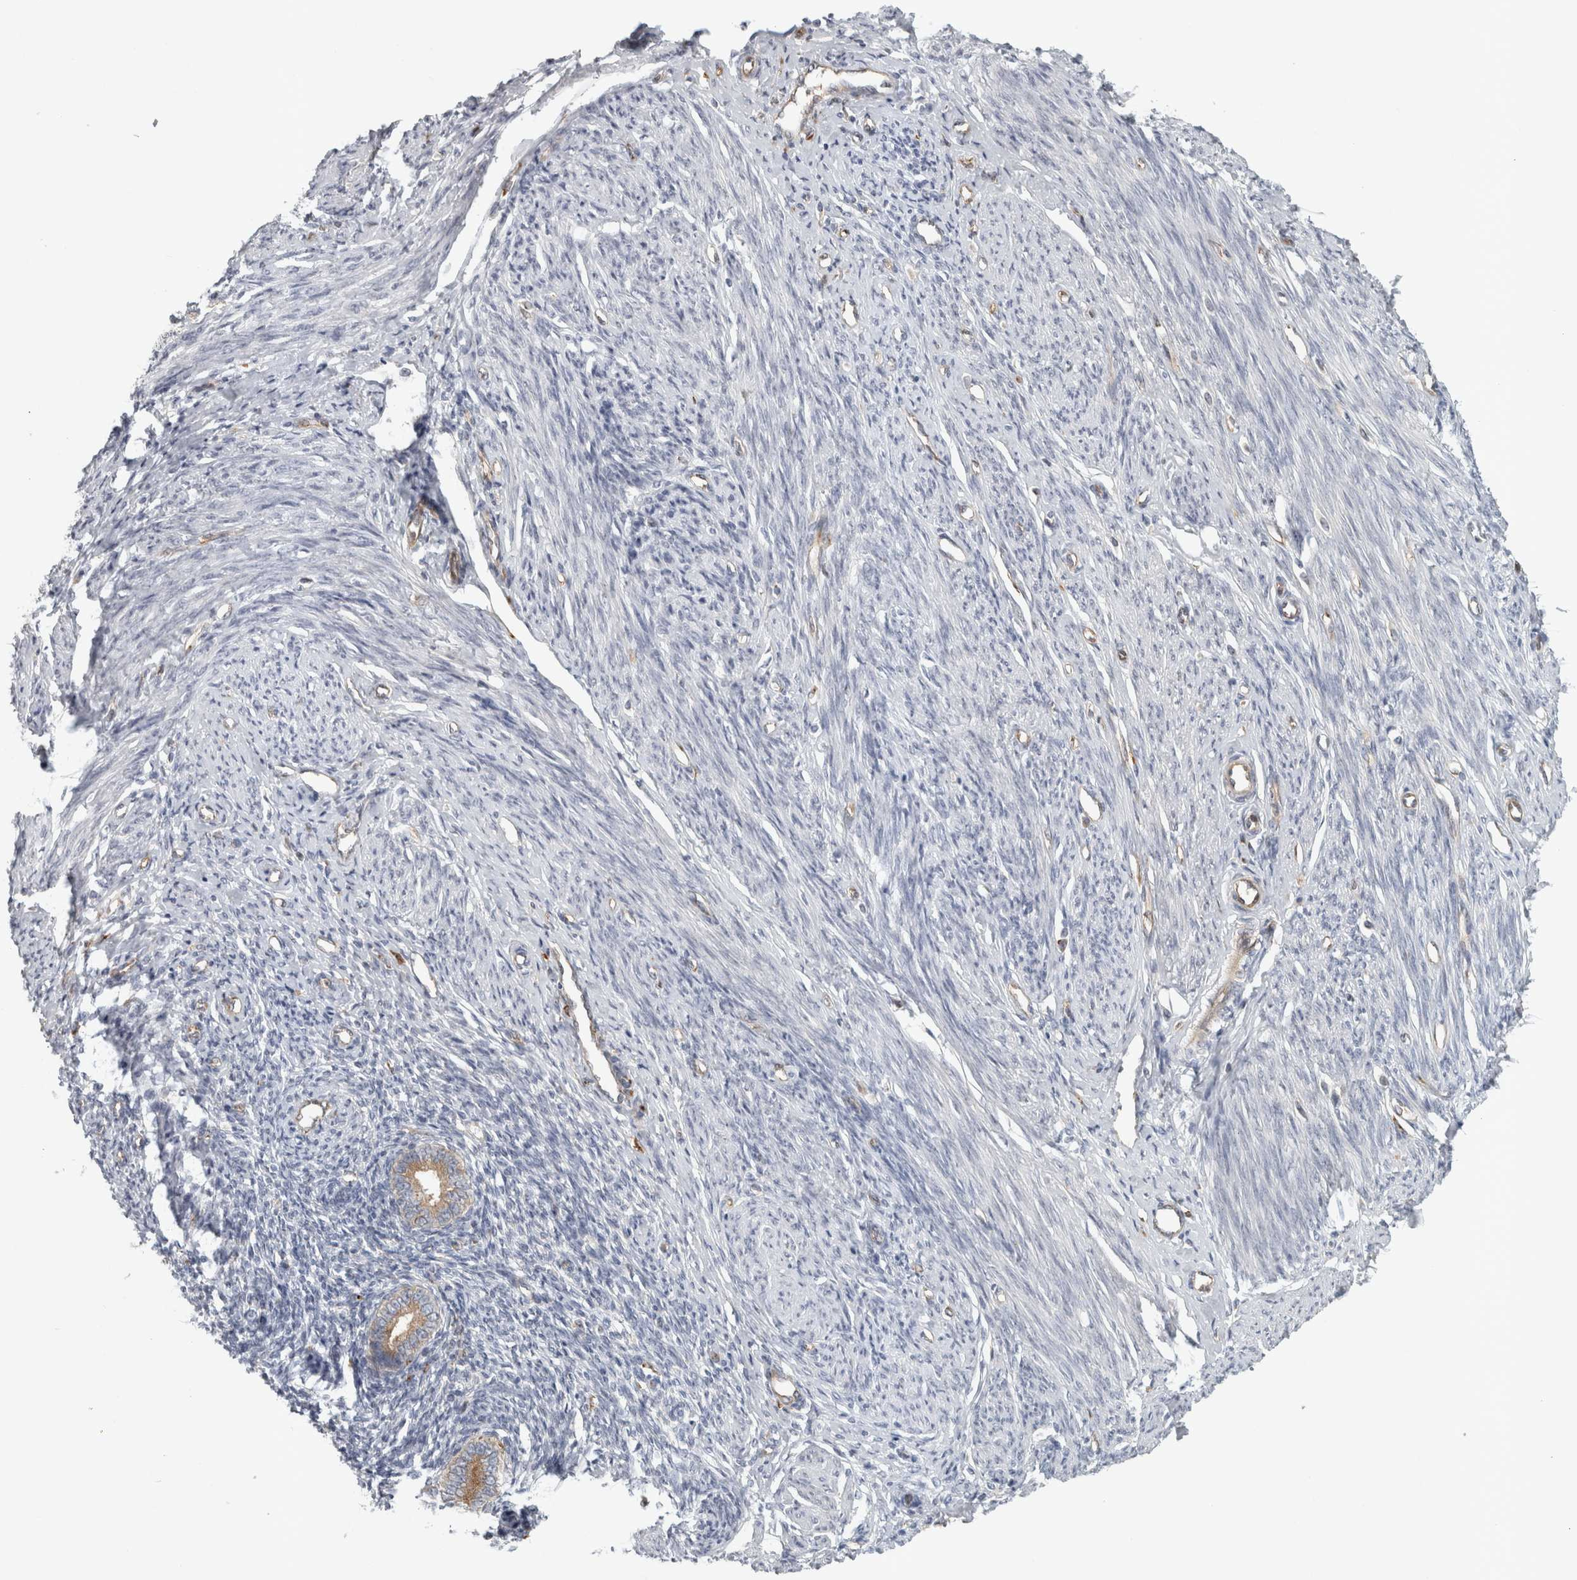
{"staining": {"intensity": "weak", "quantity": "<25%", "location": "cytoplasmic/membranous"}, "tissue": "endometrium", "cell_type": "Cells in endometrial stroma", "image_type": "normal", "snomed": [{"axis": "morphology", "description": "Normal tissue, NOS"}, {"axis": "topography", "description": "Endometrium"}], "caption": "This is an immunohistochemistry (IHC) image of unremarkable human endometrium. There is no expression in cells in endometrial stroma.", "gene": "PEX6", "patient": {"sex": "female", "age": 56}}